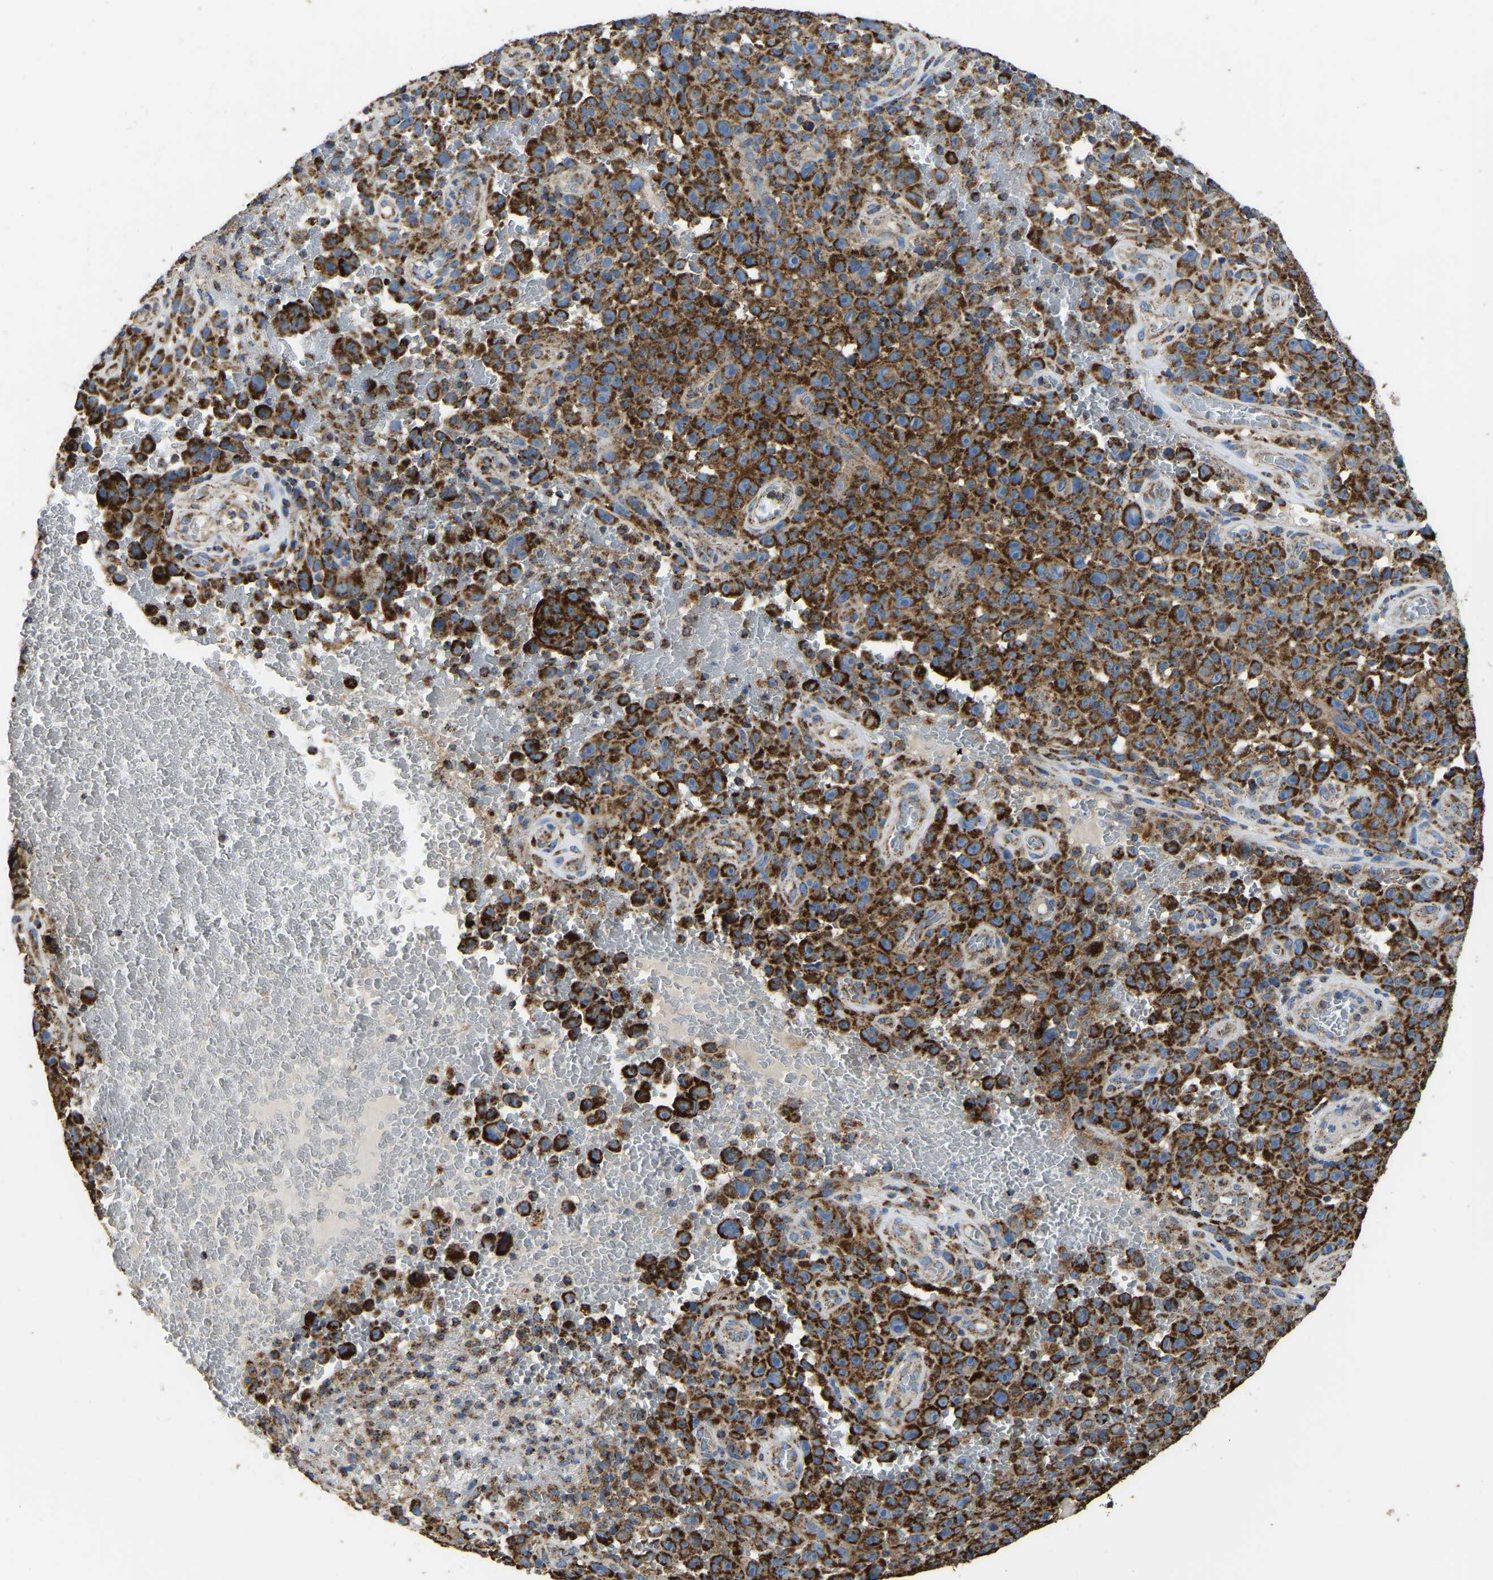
{"staining": {"intensity": "strong", "quantity": ">75%", "location": "cytoplasmic/membranous"}, "tissue": "melanoma", "cell_type": "Tumor cells", "image_type": "cancer", "snomed": [{"axis": "morphology", "description": "Malignant melanoma, NOS"}, {"axis": "topography", "description": "Skin"}], "caption": "This micrograph demonstrates IHC staining of melanoma, with high strong cytoplasmic/membranous expression in about >75% of tumor cells.", "gene": "ETFA", "patient": {"sex": "female", "age": 82}}